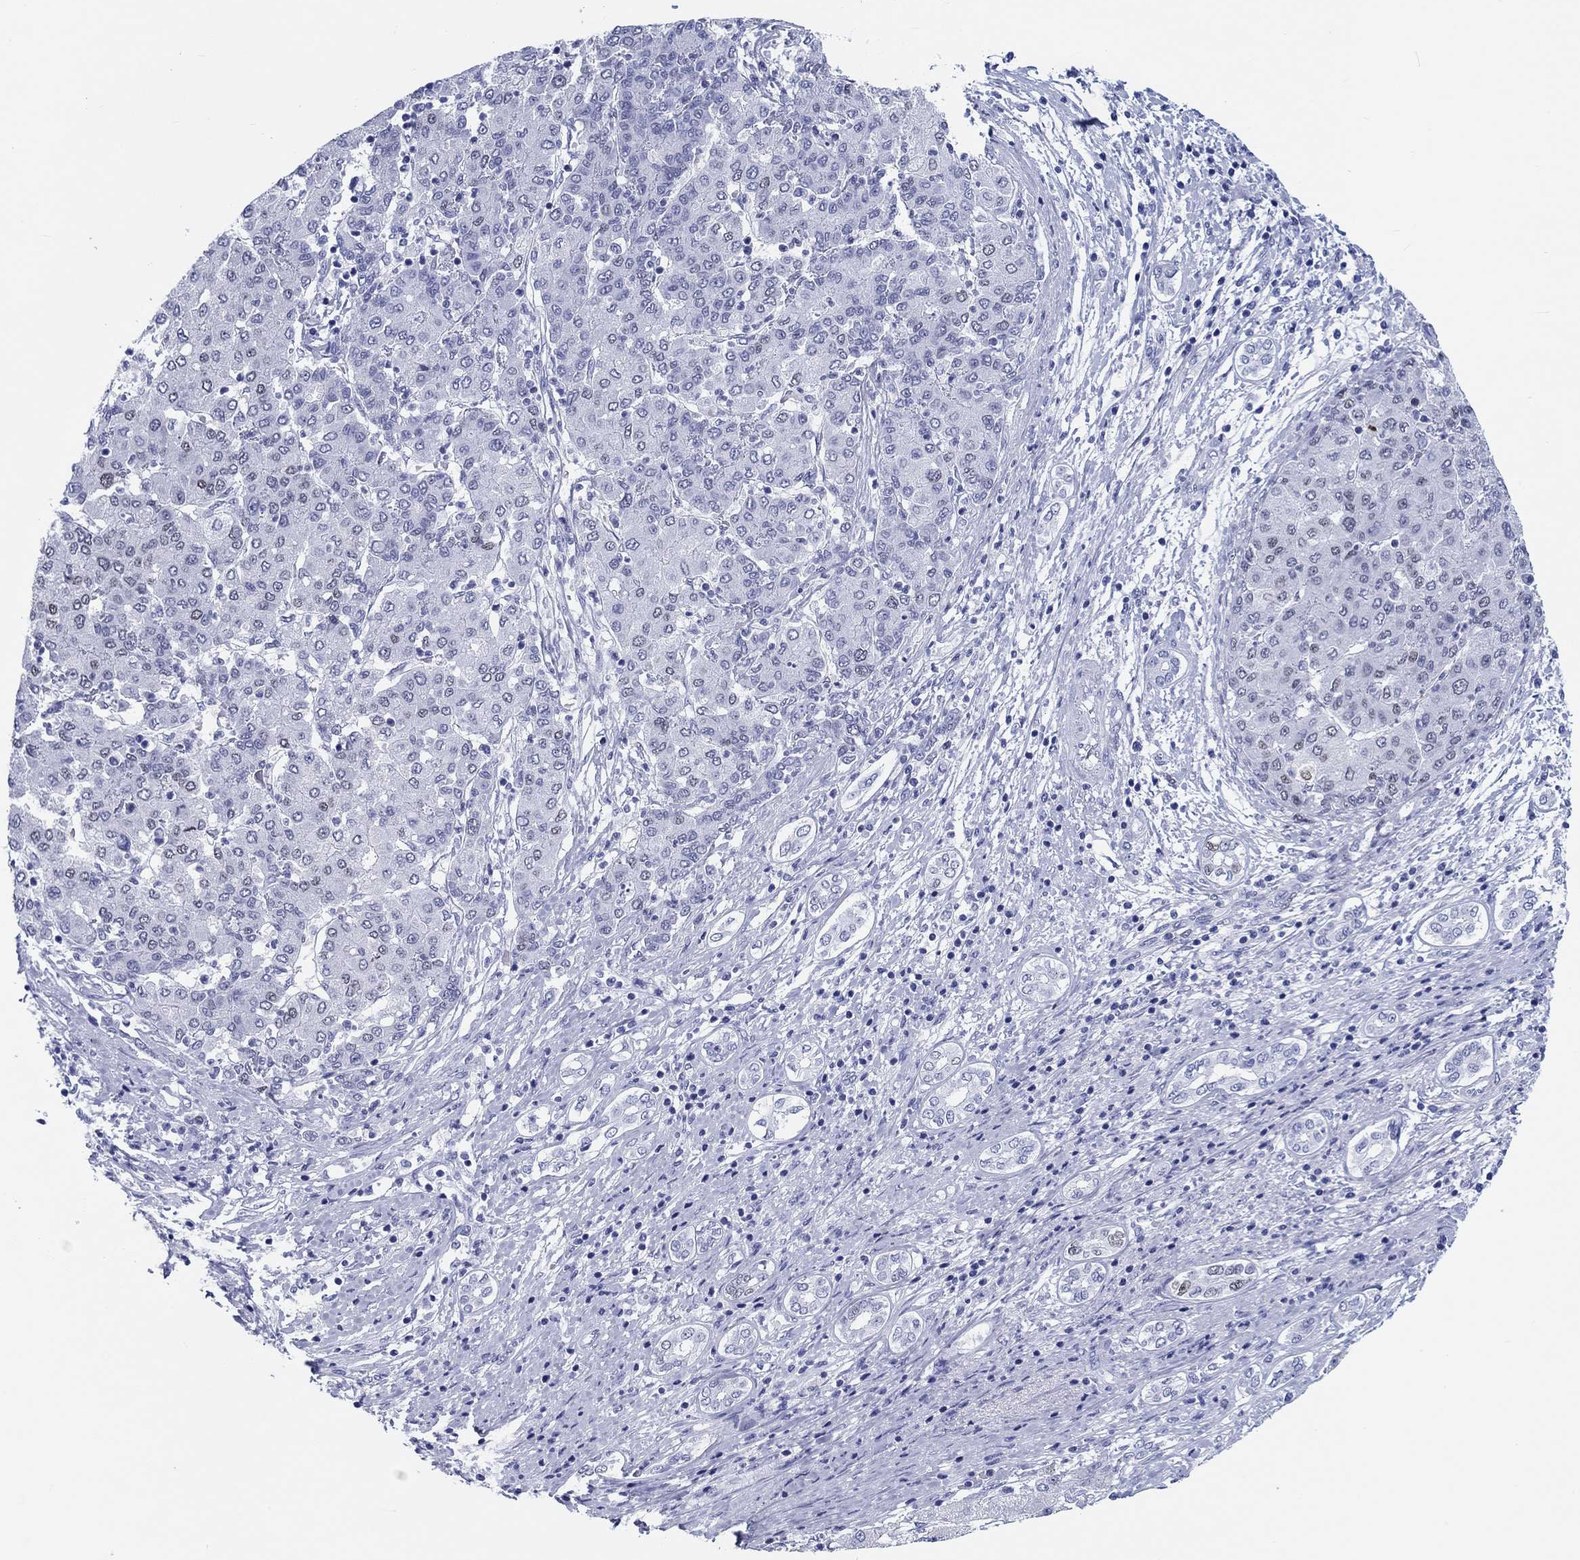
{"staining": {"intensity": "negative", "quantity": "none", "location": "none"}, "tissue": "liver cancer", "cell_type": "Tumor cells", "image_type": "cancer", "snomed": [{"axis": "morphology", "description": "Carcinoma, Hepatocellular, NOS"}, {"axis": "topography", "description": "Liver"}], "caption": "Tumor cells are negative for brown protein staining in liver cancer. The staining is performed using DAB brown chromogen with nuclei counter-stained in using hematoxylin.", "gene": "H1-1", "patient": {"sex": "male", "age": 65}}